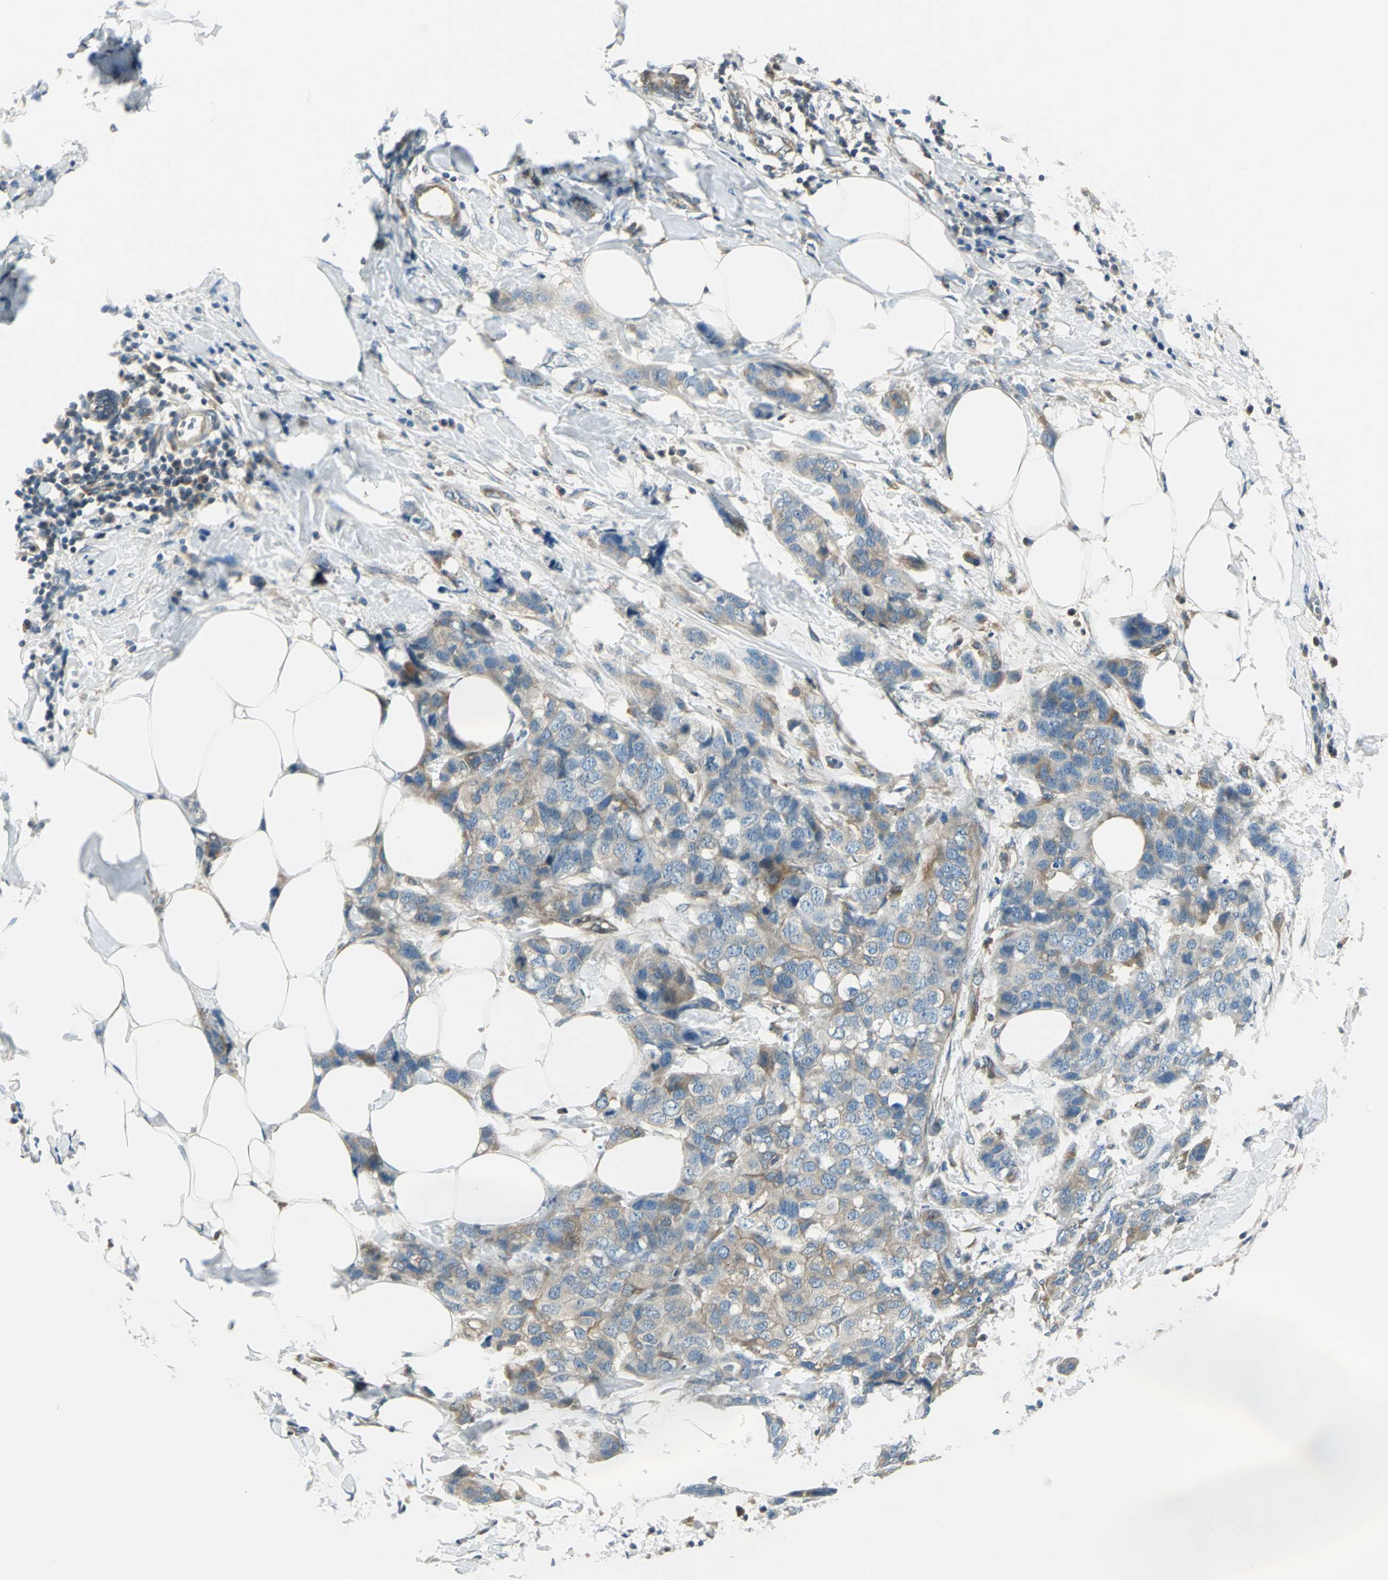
{"staining": {"intensity": "moderate", "quantity": ">75%", "location": "cytoplasmic/membranous"}, "tissue": "breast cancer", "cell_type": "Tumor cells", "image_type": "cancer", "snomed": [{"axis": "morphology", "description": "Normal tissue, NOS"}, {"axis": "morphology", "description": "Duct carcinoma"}, {"axis": "topography", "description": "Breast"}], "caption": "Breast cancer (intraductal carcinoma) stained with a protein marker shows moderate staining in tumor cells.", "gene": "PRKAA1", "patient": {"sex": "female", "age": 50}}